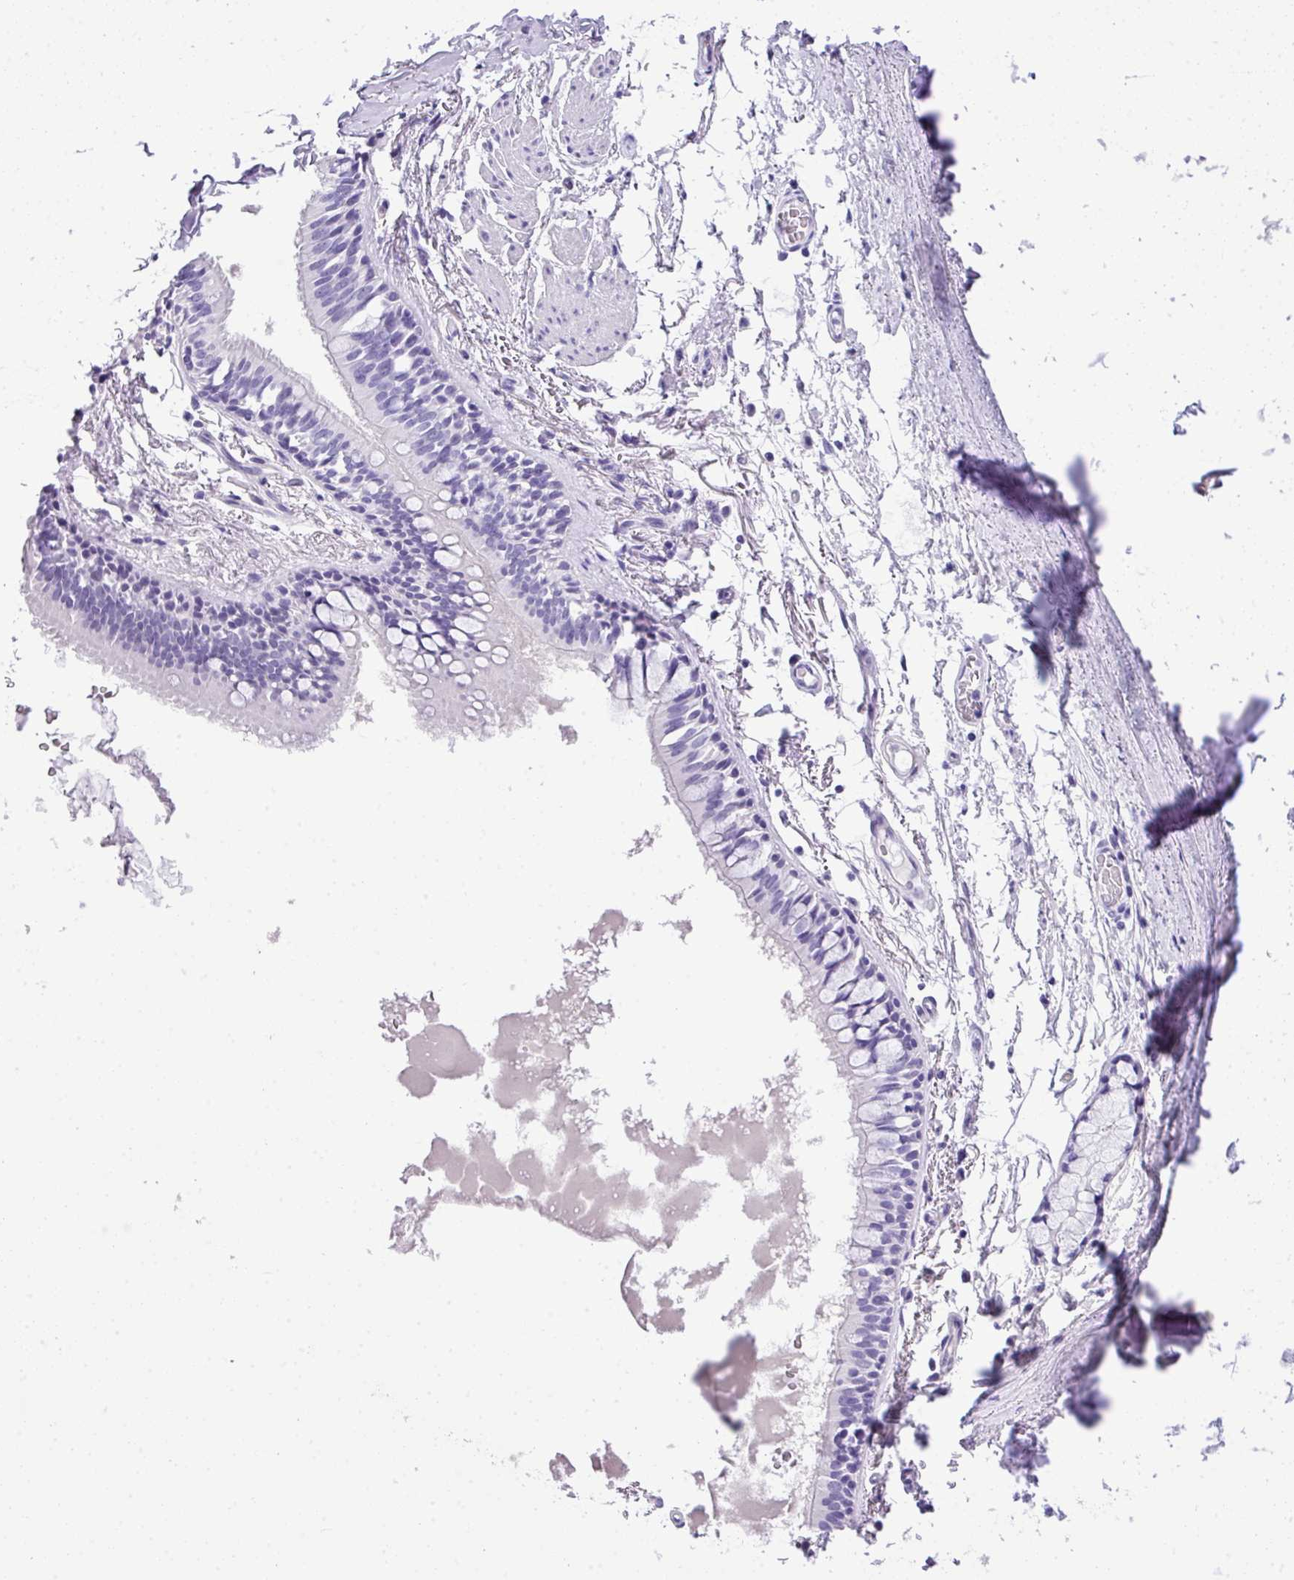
{"staining": {"intensity": "negative", "quantity": "none", "location": "none"}, "tissue": "bronchus", "cell_type": "Respiratory epithelial cells", "image_type": "normal", "snomed": [{"axis": "morphology", "description": "Normal tissue, NOS"}, {"axis": "topography", "description": "Bronchus"}], "caption": "Respiratory epithelial cells are negative for protein expression in unremarkable human bronchus. (DAB (3,3'-diaminobenzidine) immunohistochemistry with hematoxylin counter stain).", "gene": "MUC21", "patient": {"sex": "male", "age": 70}}